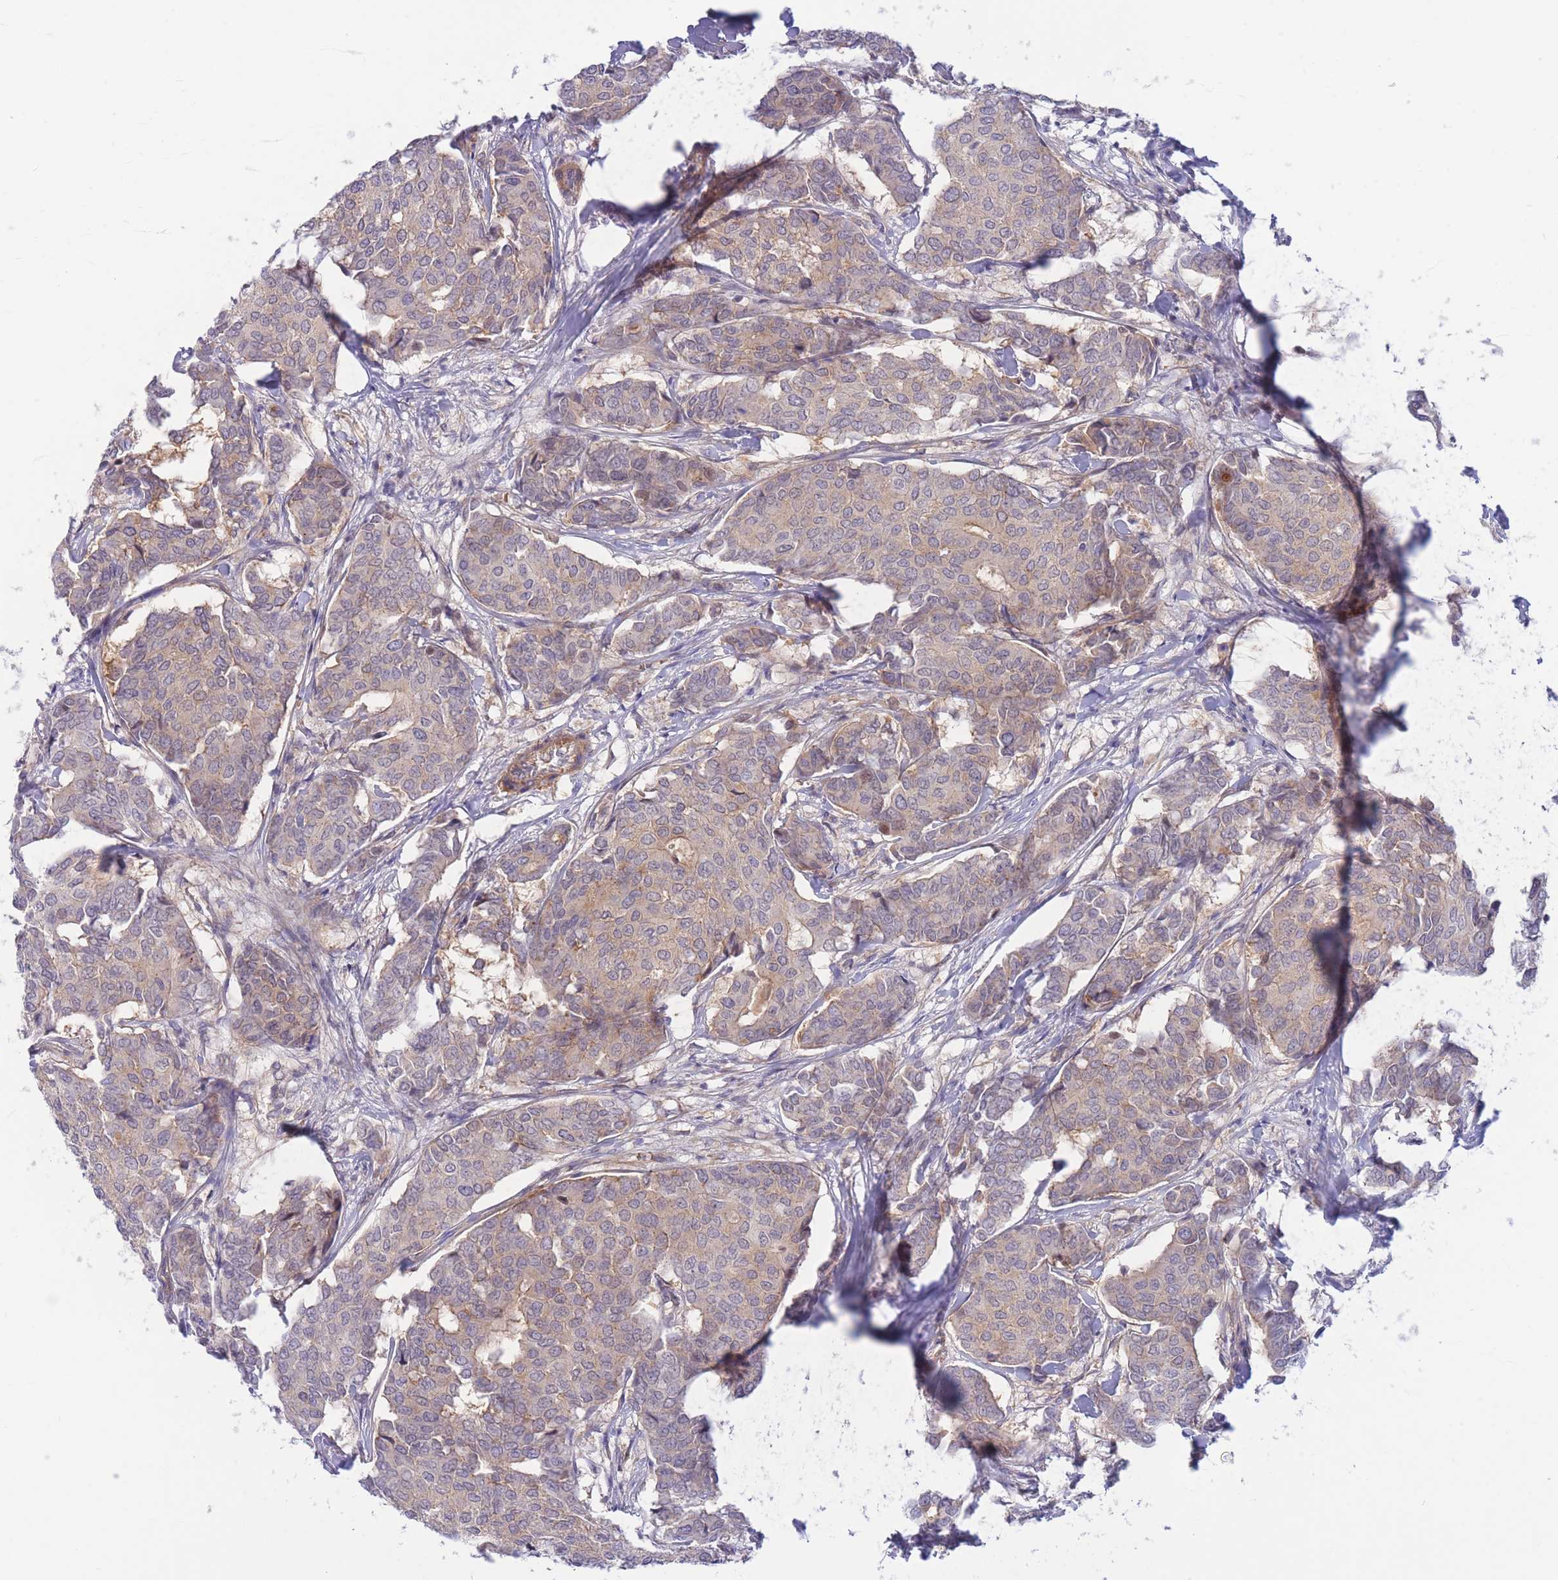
{"staining": {"intensity": "negative", "quantity": "none", "location": "none"}, "tissue": "breast cancer", "cell_type": "Tumor cells", "image_type": "cancer", "snomed": [{"axis": "morphology", "description": "Duct carcinoma"}, {"axis": "topography", "description": "Breast"}], "caption": "The immunohistochemistry image has no significant staining in tumor cells of invasive ductal carcinoma (breast) tissue. The staining is performed using DAB brown chromogen with nuclei counter-stained in using hematoxylin.", "gene": "APOL4", "patient": {"sex": "female", "age": 75}}